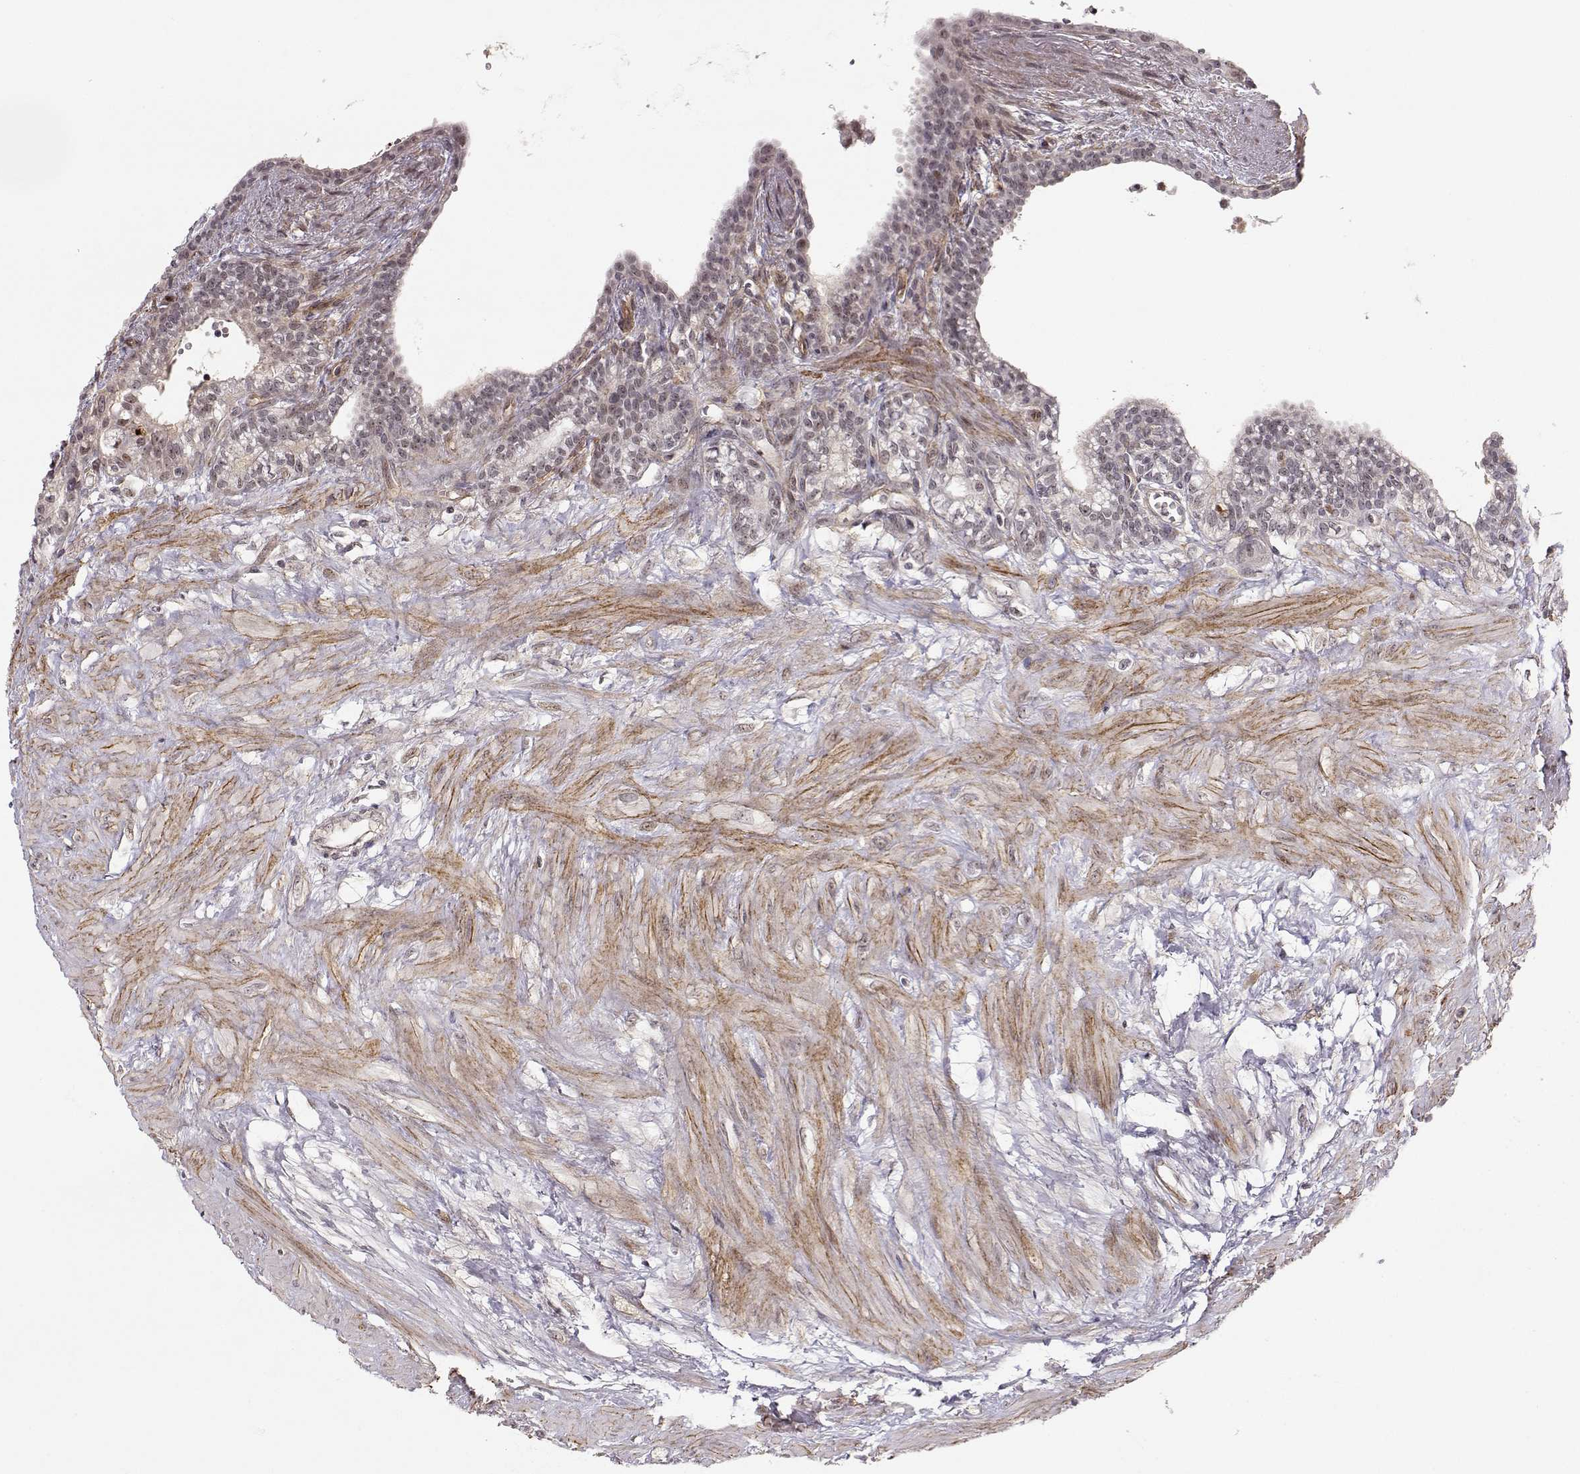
{"staining": {"intensity": "moderate", "quantity": "<25%", "location": "nuclear"}, "tissue": "seminal vesicle", "cell_type": "Glandular cells", "image_type": "normal", "snomed": [{"axis": "morphology", "description": "Normal tissue, NOS"}, {"axis": "morphology", "description": "Urothelial carcinoma, NOS"}, {"axis": "topography", "description": "Urinary bladder"}, {"axis": "topography", "description": "Seminal veicle"}], "caption": "The immunohistochemical stain shows moderate nuclear expression in glandular cells of normal seminal vesicle. (Brightfield microscopy of DAB IHC at high magnification).", "gene": "CIR1", "patient": {"sex": "male", "age": 76}}